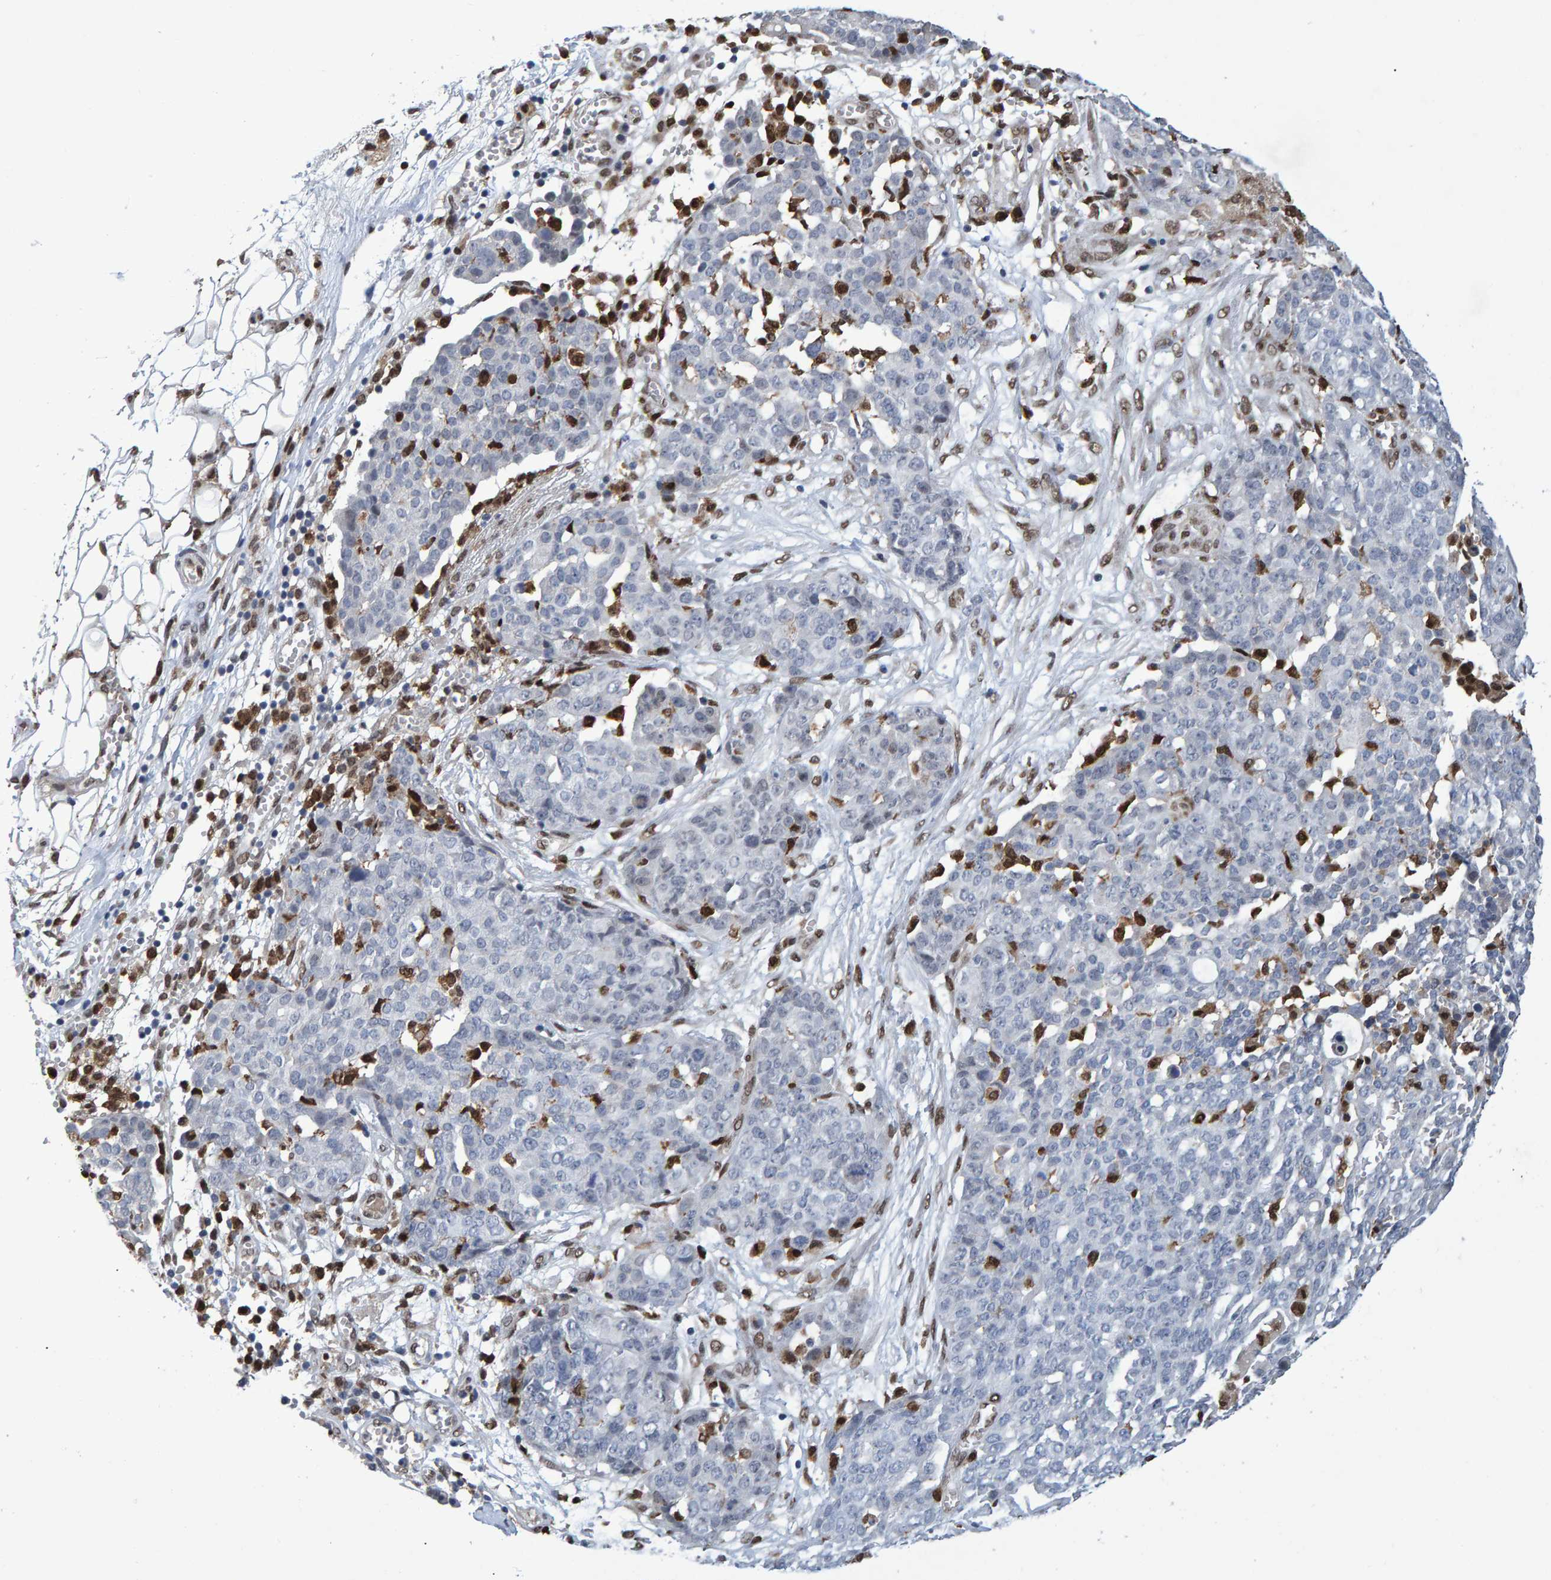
{"staining": {"intensity": "negative", "quantity": "none", "location": "none"}, "tissue": "ovarian cancer", "cell_type": "Tumor cells", "image_type": "cancer", "snomed": [{"axis": "morphology", "description": "Cystadenocarcinoma, serous, NOS"}, {"axis": "topography", "description": "Soft tissue"}, {"axis": "topography", "description": "Ovary"}], "caption": "This is an immunohistochemistry micrograph of serous cystadenocarcinoma (ovarian). There is no staining in tumor cells.", "gene": "QKI", "patient": {"sex": "female", "age": 57}}